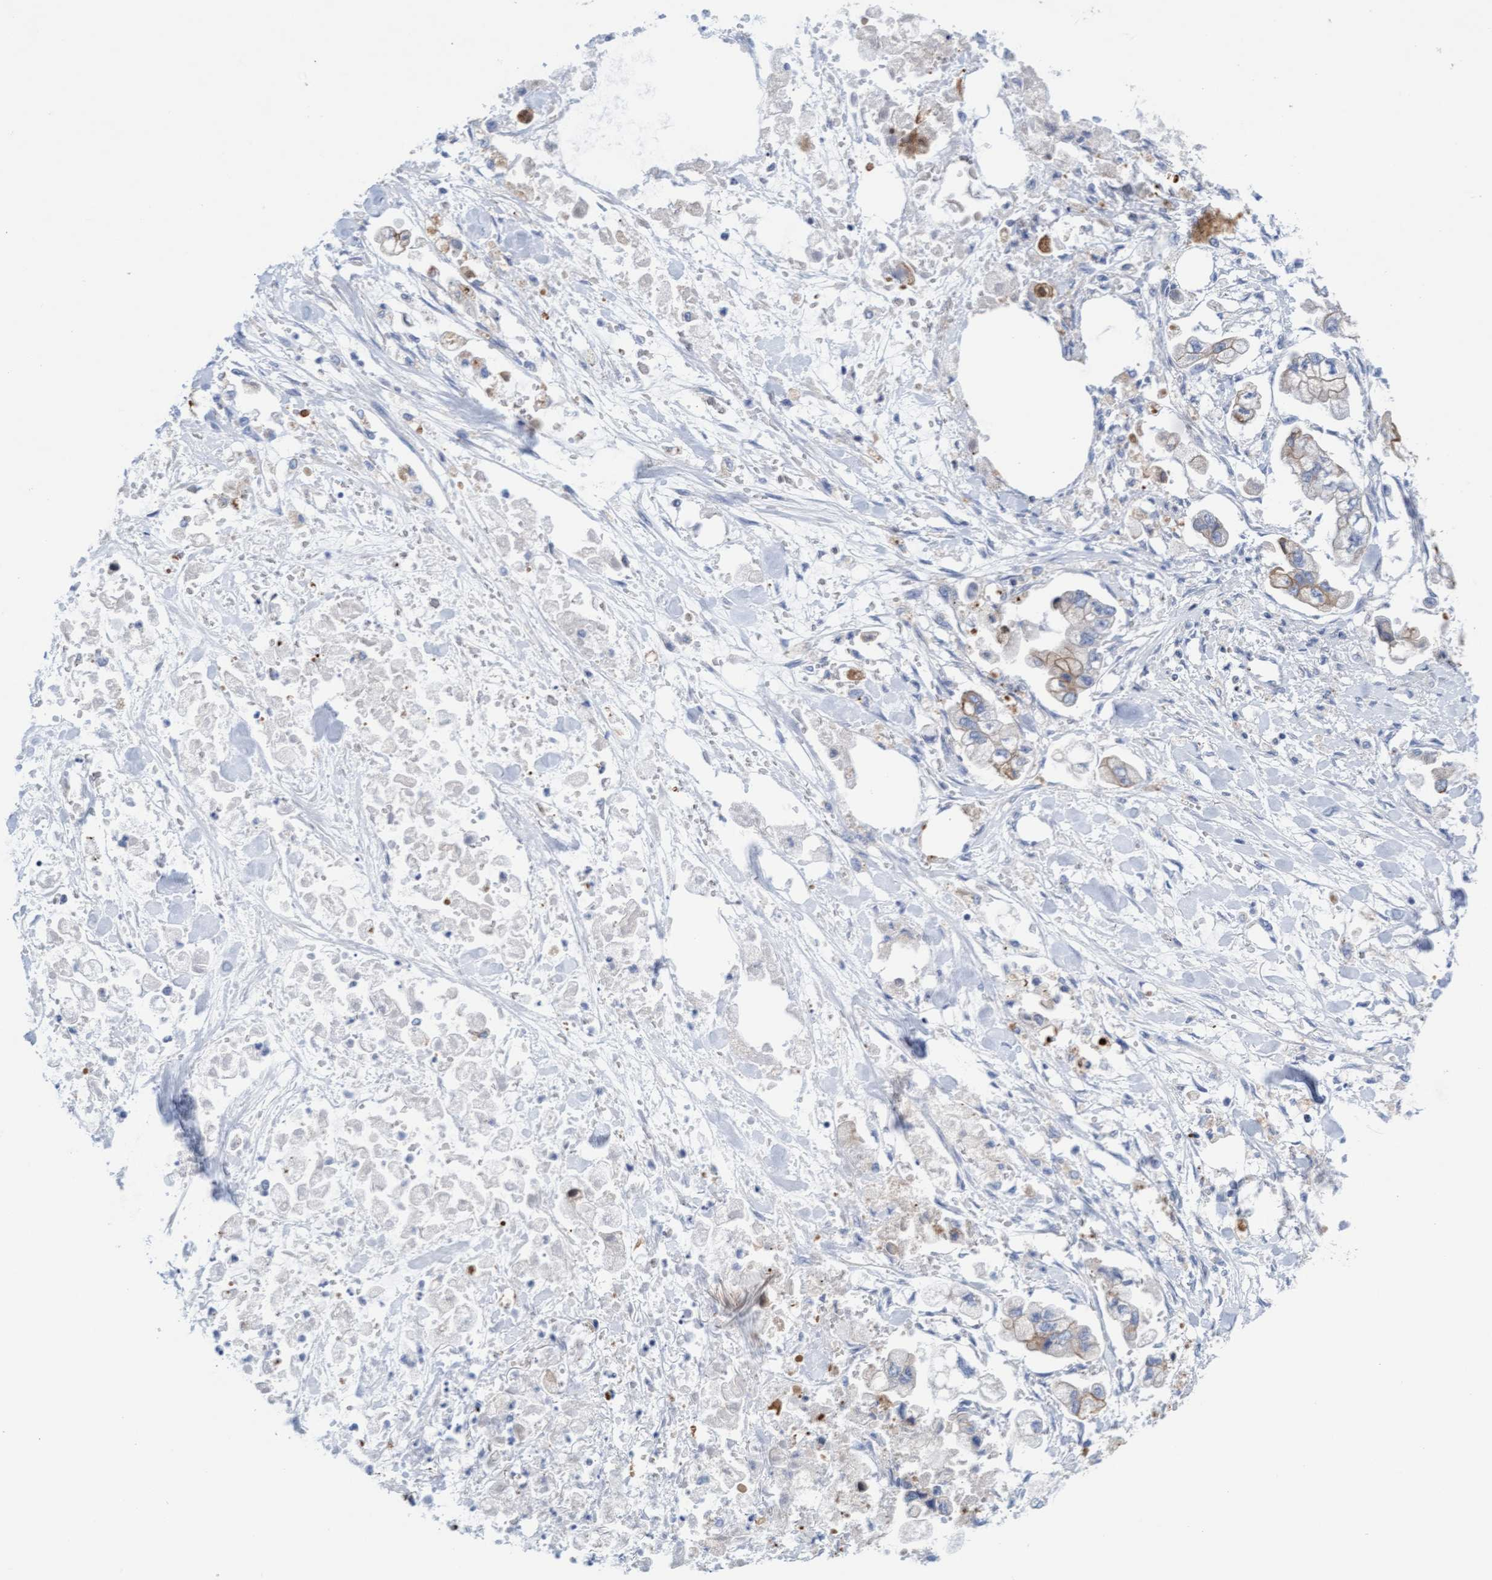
{"staining": {"intensity": "weak", "quantity": ">75%", "location": "cytoplasmic/membranous"}, "tissue": "stomach cancer", "cell_type": "Tumor cells", "image_type": "cancer", "snomed": [{"axis": "morphology", "description": "Normal tissue, NOS"}, {"axis": "morphology", "description": "Adenocarcinoma, NOS"}, {"axis": "topography", "description": "Stomach"}], "caption": "A photomicrograph of stomach cancer (adenocarcinoma) stained for a protein exhibits weak cytoplasmic/membranous brown staining in tumor cells. (Brightfield microscopy of DAB IHC at high magnification).", "gene": "SGSH", "patient": {"sex": "male", "age": 62}}